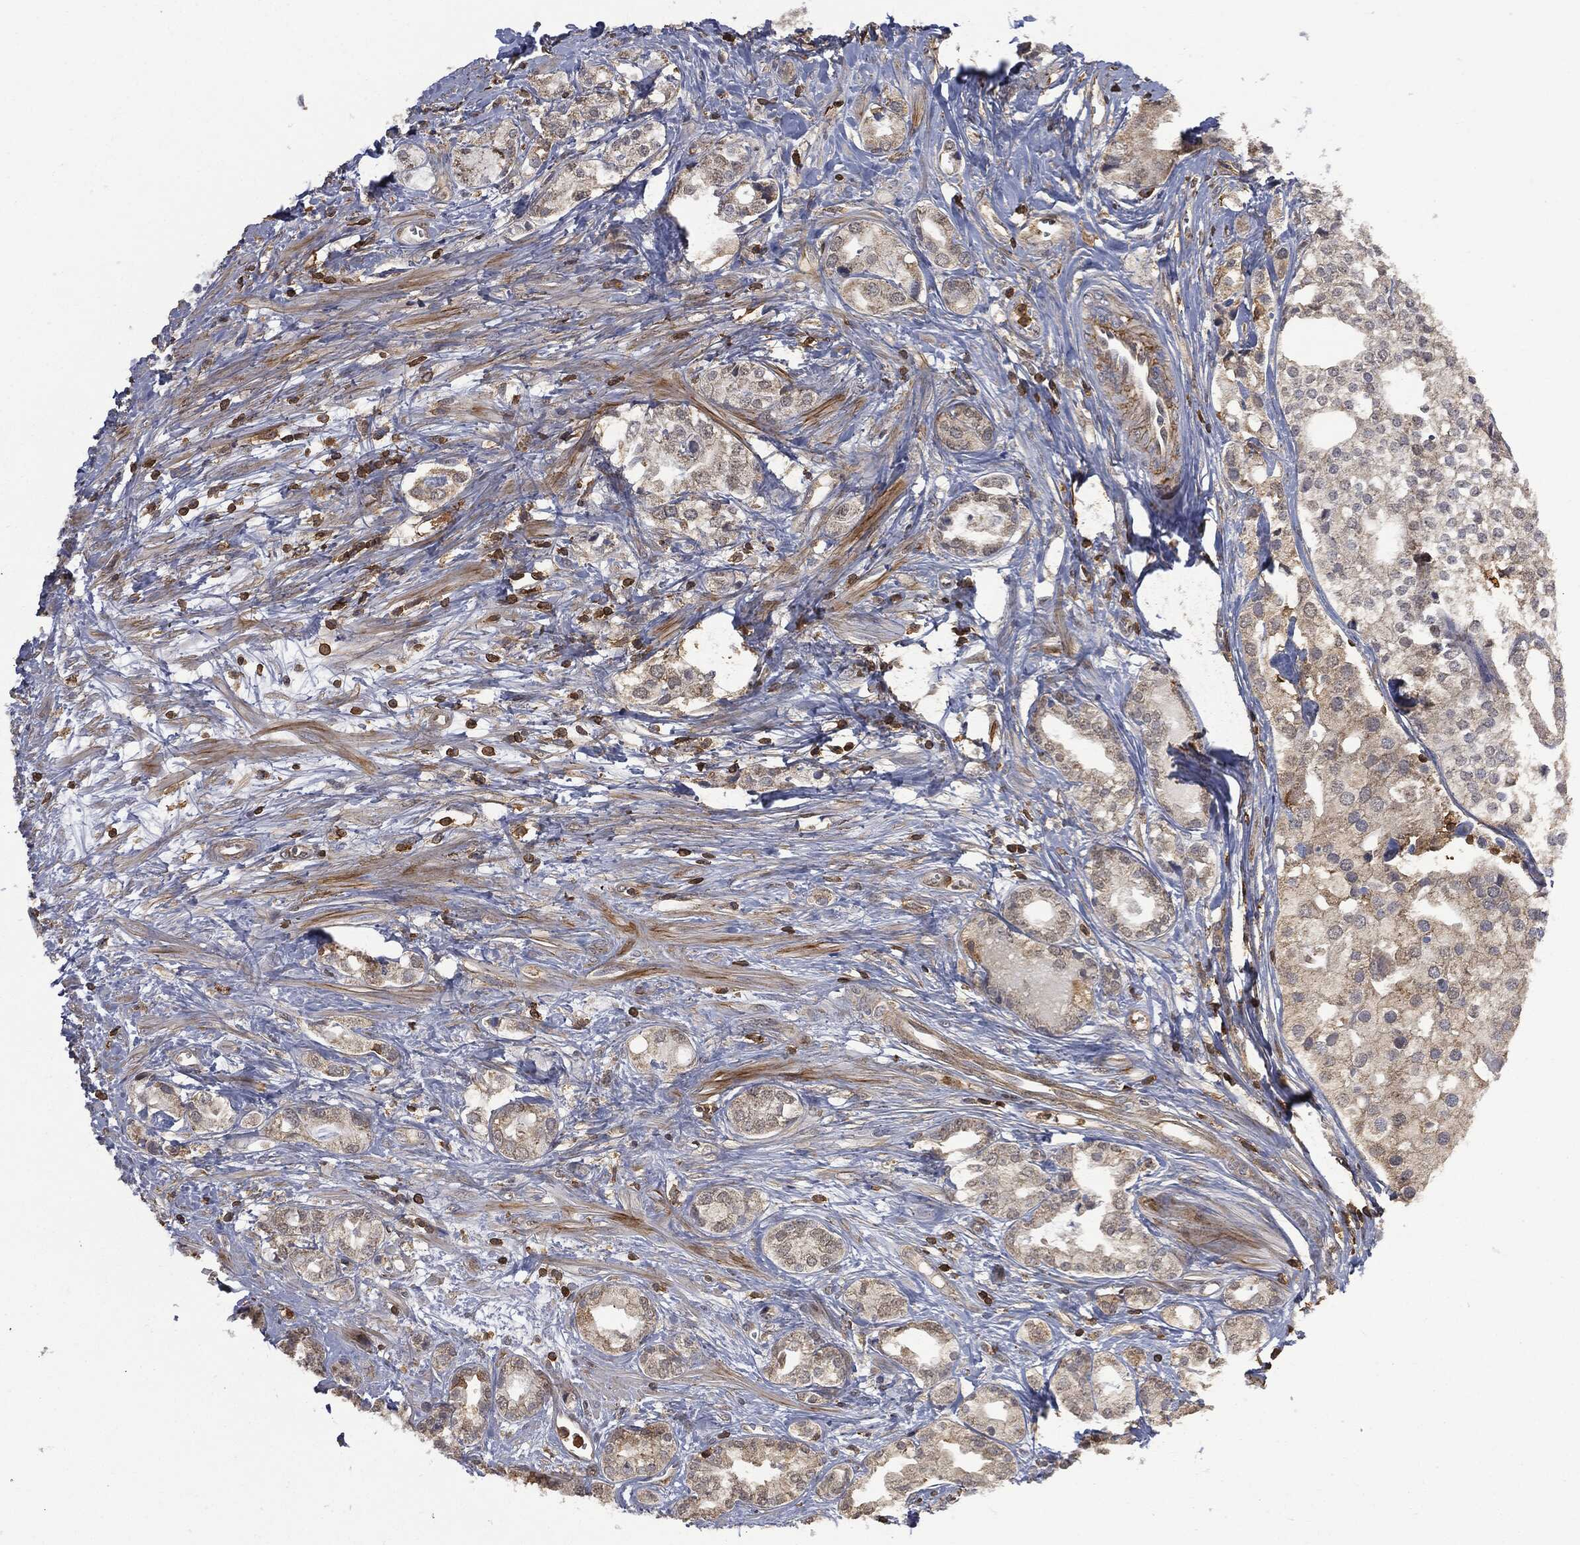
{"staining": {"intensity": "weak", "quantity": "<25%", "location": "cytoplasmic/membranous"}, "tissue": "prostate cancer", "cell_type": "Tumor cells", "image_type": "cancer", "snomed": [{"axis": "morphology", "description": "Adenocarcinoma, NOS"}, {"axis": "topography", "description": "Prostate and seminal vesicle, NOS"}, {"axis": "topography", "description": "Prostate"}], "caption": "High power microscopy photomicrograph of an immunohistochemistry micrograph of adenocarcinoma (prostate), revealing no significant staining in tumor cells. (DAB immunohistochemistry, high magnification).", "gene": "PSMB10", "patient": {"sex": "male", "age": 62}}